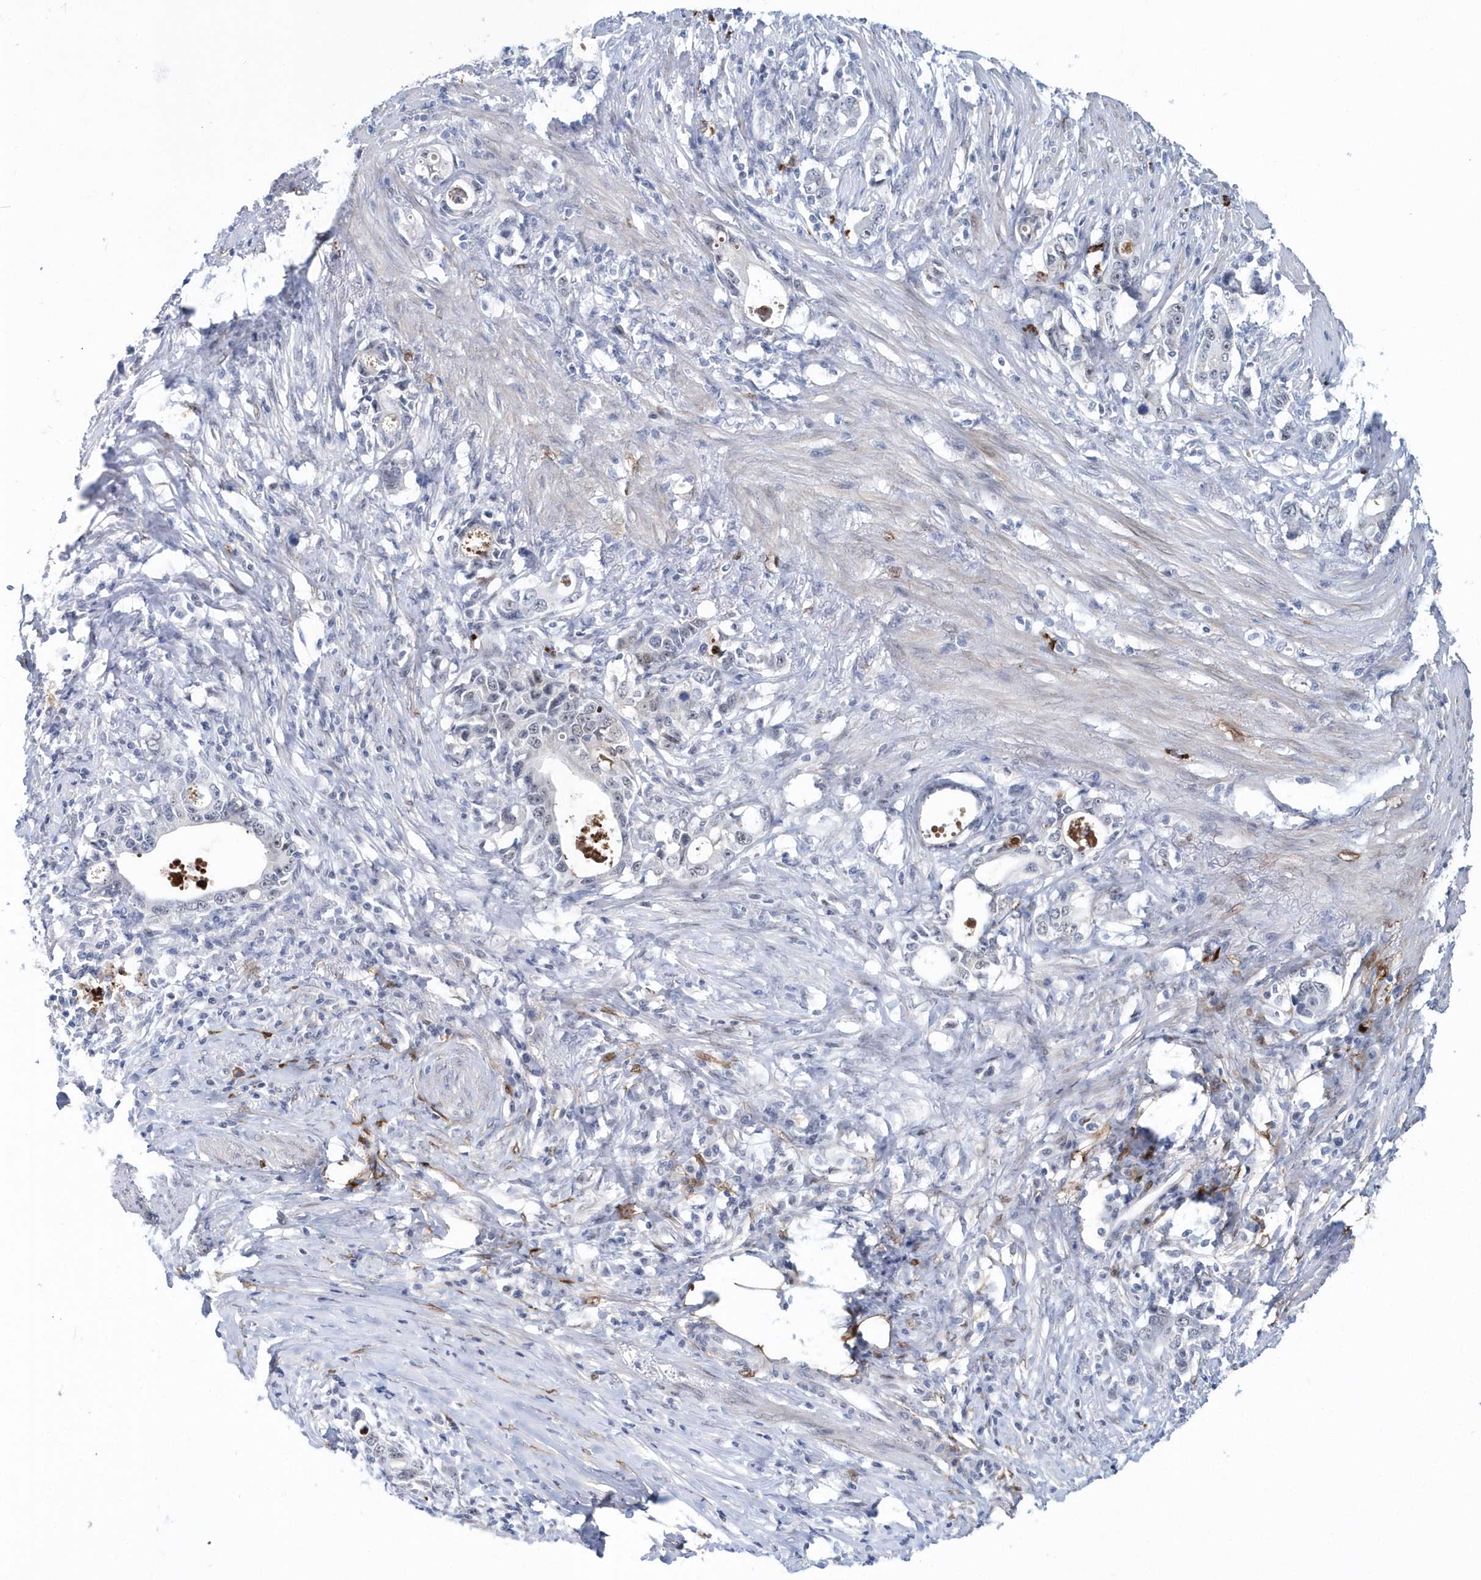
{"staining": {"intensity": "negative", "quantity": "none", "location": "none"}, "tissue": "stomach cancer", "cell_type": "Tumor cells", "image_type": "cancer", "snomed": [{"axis": "morphology", "description": "Adenocarcinoma, NOS"}, {"axis": "topography", "description": "Stomach, lower"}], "caption": "Tumor cells are negative for brown protein staining in stomach adenocarcinoma.", "gene": "ASCL4", "patient": {"sex": "female", "age": 72}}